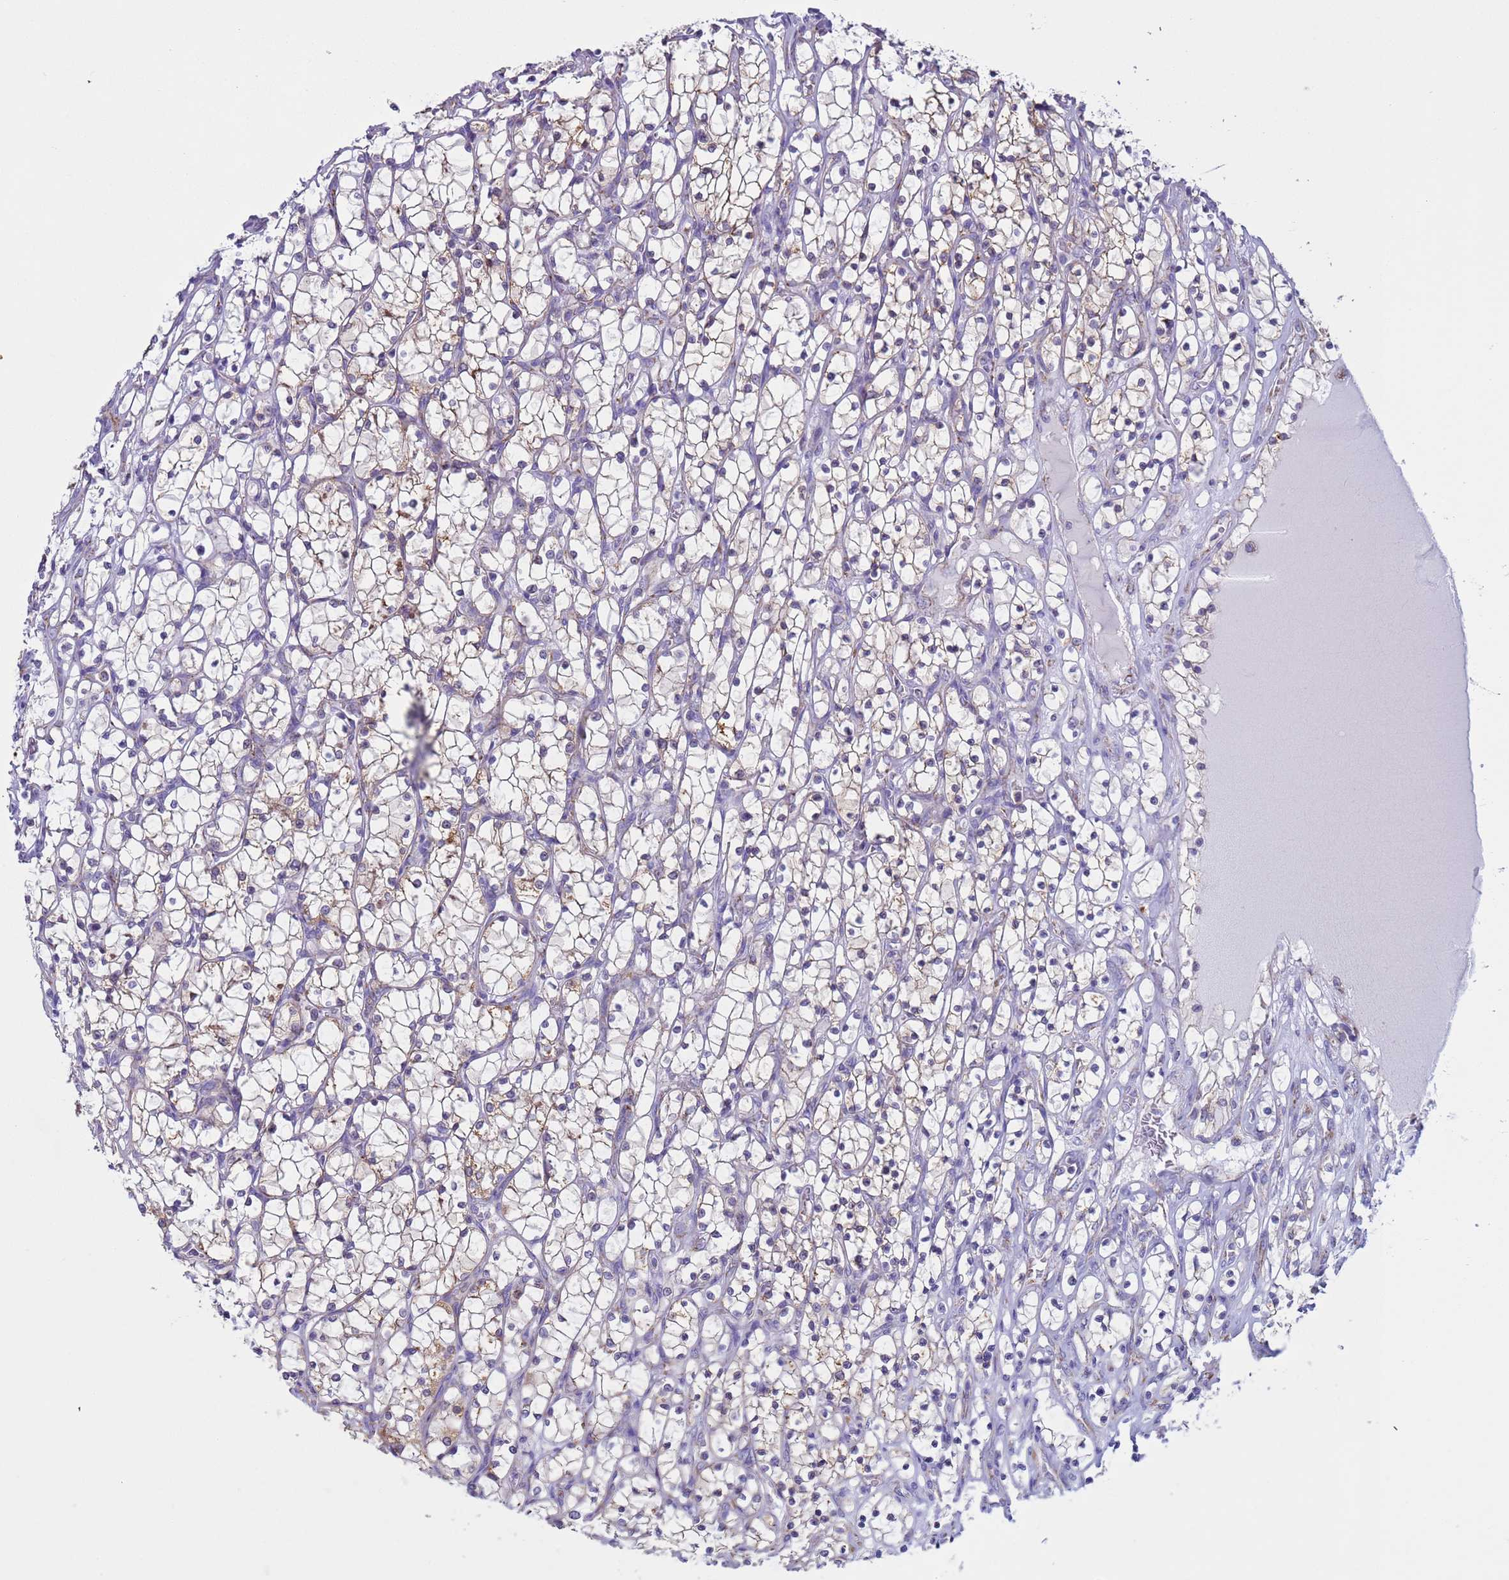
{"staining": {"intensity": "weak", "quantity": "<25%", "location": "cytoplasmic/membranous"}, "tissue": "renal cancer", "cell_type": "Tumor cells", "image_type": "cancer", "snomed": [{"axis": "morphology", "description": "Adenocarcinoma, NOS"}, {"axis": "topography", "description": "Kidney"}], "caption": "Micrograph shows no protein staining in tumor cells of adenocarcinoma (renal) tissue.", "gene": "NCALD", "patient": {"sex": "female", "age": 69}}